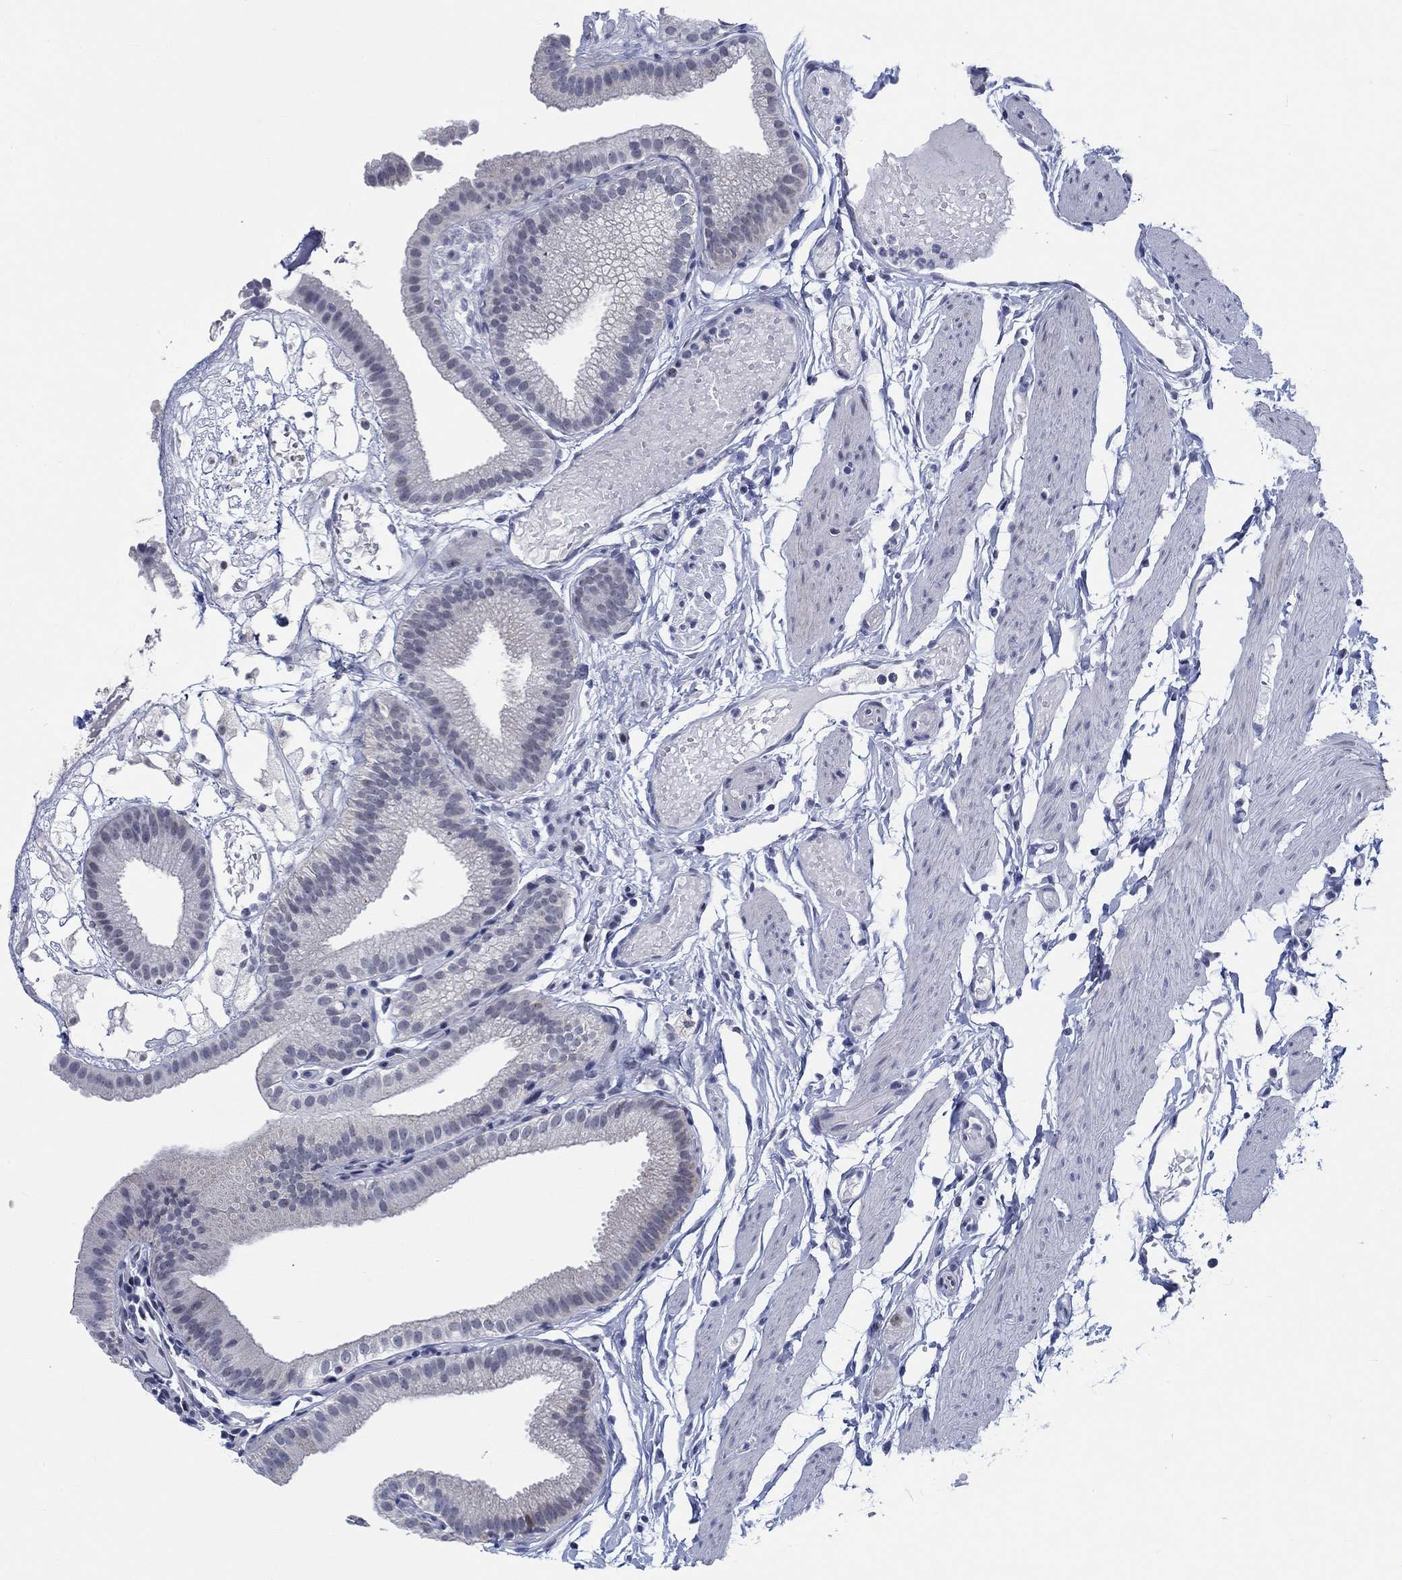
{"staining": {"intensity": "moderate", "quantity": "<25%", "location": "nuclear"}, "tissue": "gallbladder", "cell_type": "Glandular cells", "image_type": "normal", "snomed": [{"axis": "morphology", "description": "Normal tissue, NOS"}, {"axis": "topography", "description": "Gallbladder"}], "caption": "Gallbladder was stained to show a protein in brown. There is low levels of moderate nuclear staining in approximately <25% of glandular cells. Immunohistochemistry stains the protein of interest in brown and the nuclei are stained blue.", "gene": "NEU3", "patient": {"sex": "female", "age": 45}}